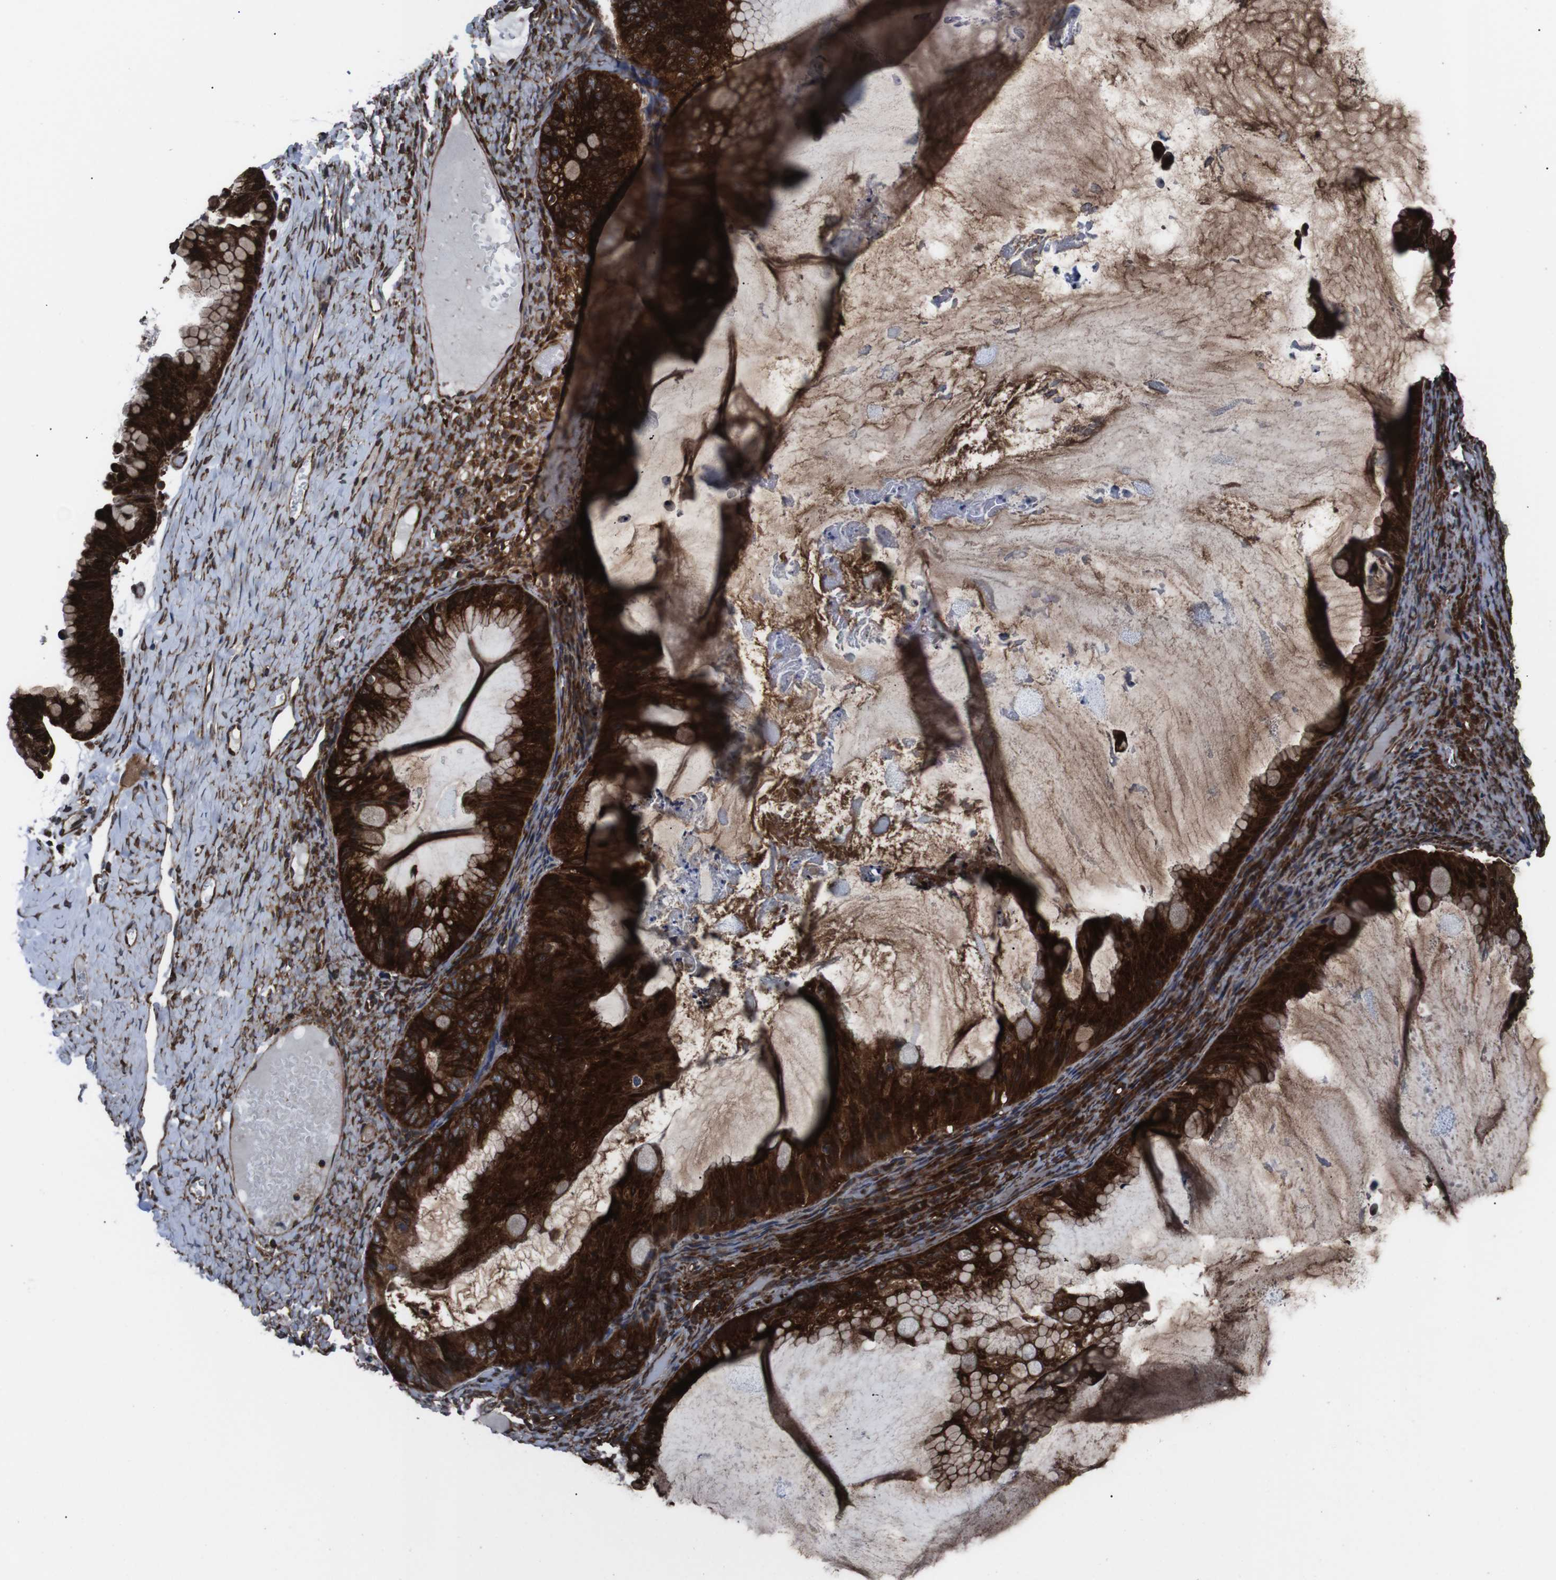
{"staining": {"intensity": "strong", "quantity": ">75%", "location": "cytoplasmic/membranous"}, "tissue": "ovarian cancer", "cell_type": "Tumor cells", "image_type": "cancer", "snomed": [{"axis": "morphology", "description": "Cystadenocarcinoma, mucinous, NOS"}, {"axis": "topography", "description": "Ovary"}], "caption": "Immunohistochemical staining of human ovarian mucinous cystadenocarcinoma exhibits strong cytoplasmic/membranous protein positivity in about >75% of tumor cells. The protein of interest is stained brown, and the nuclei are stained in blue (DAB IHC with brightfield microscopy, high magnification).", "gene": "EIF4A2", "patient": {"sex": "female", "age": 61}}